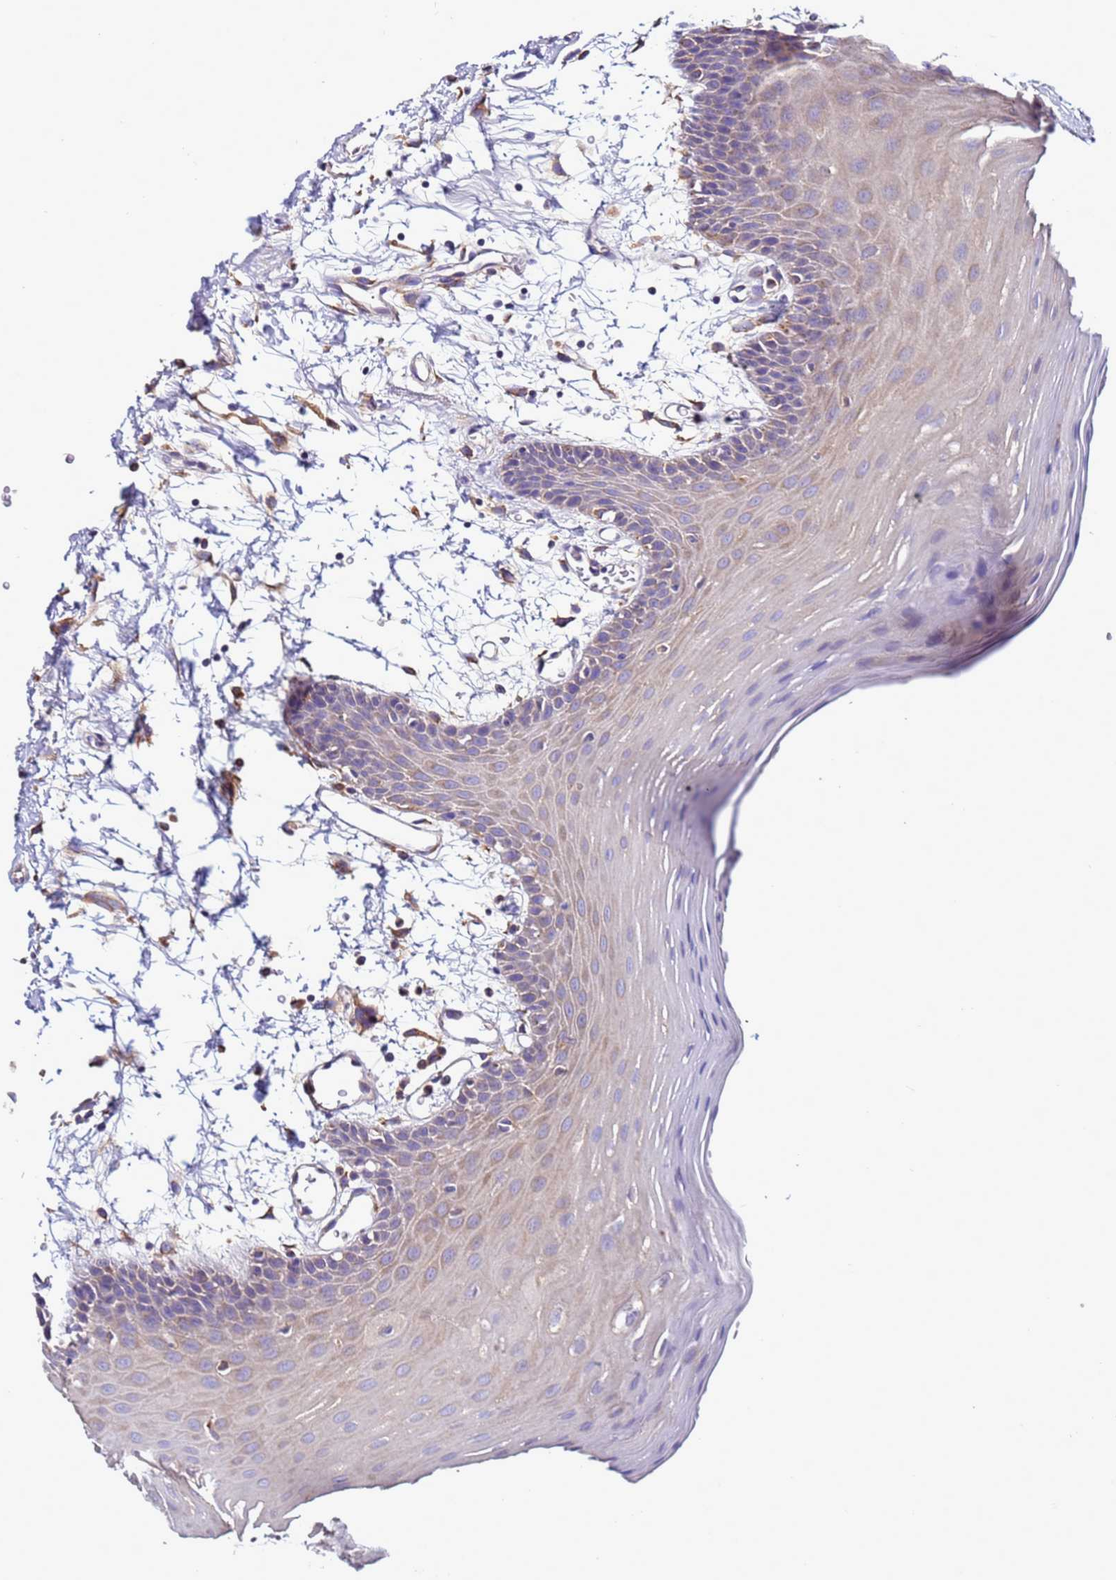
{"staining": {"intensity": "weak", "quantity": "<25%", "location": "cytoplasmic/membranous"}, "tissue": "oral mucosa", "cell_type": "Squamous epithelial cells", "image_type": "normal", "snomed": [{"axis": "morphology", "description": "Normal tissue, NOS"}, {"axis": "topography", "description": "Skeletal muscle"}, {"axis": "topography", "description": "Oral tissue"}, {"axis": "topography", "description": "Salivary gland"}, {"axis": "topography", "description": "Peripheral nerve tissue"}], "caption": "The micrograph exhibits no significant positivity in squamous epithelial cells of oral mucosa. (Stains: DAB IHC with hematoxylin counter stain, Microscopy: brightfield microscopy at high magnification).", "gene": "ANTKMT", "patient": {"sex": "male", "age": 54}}